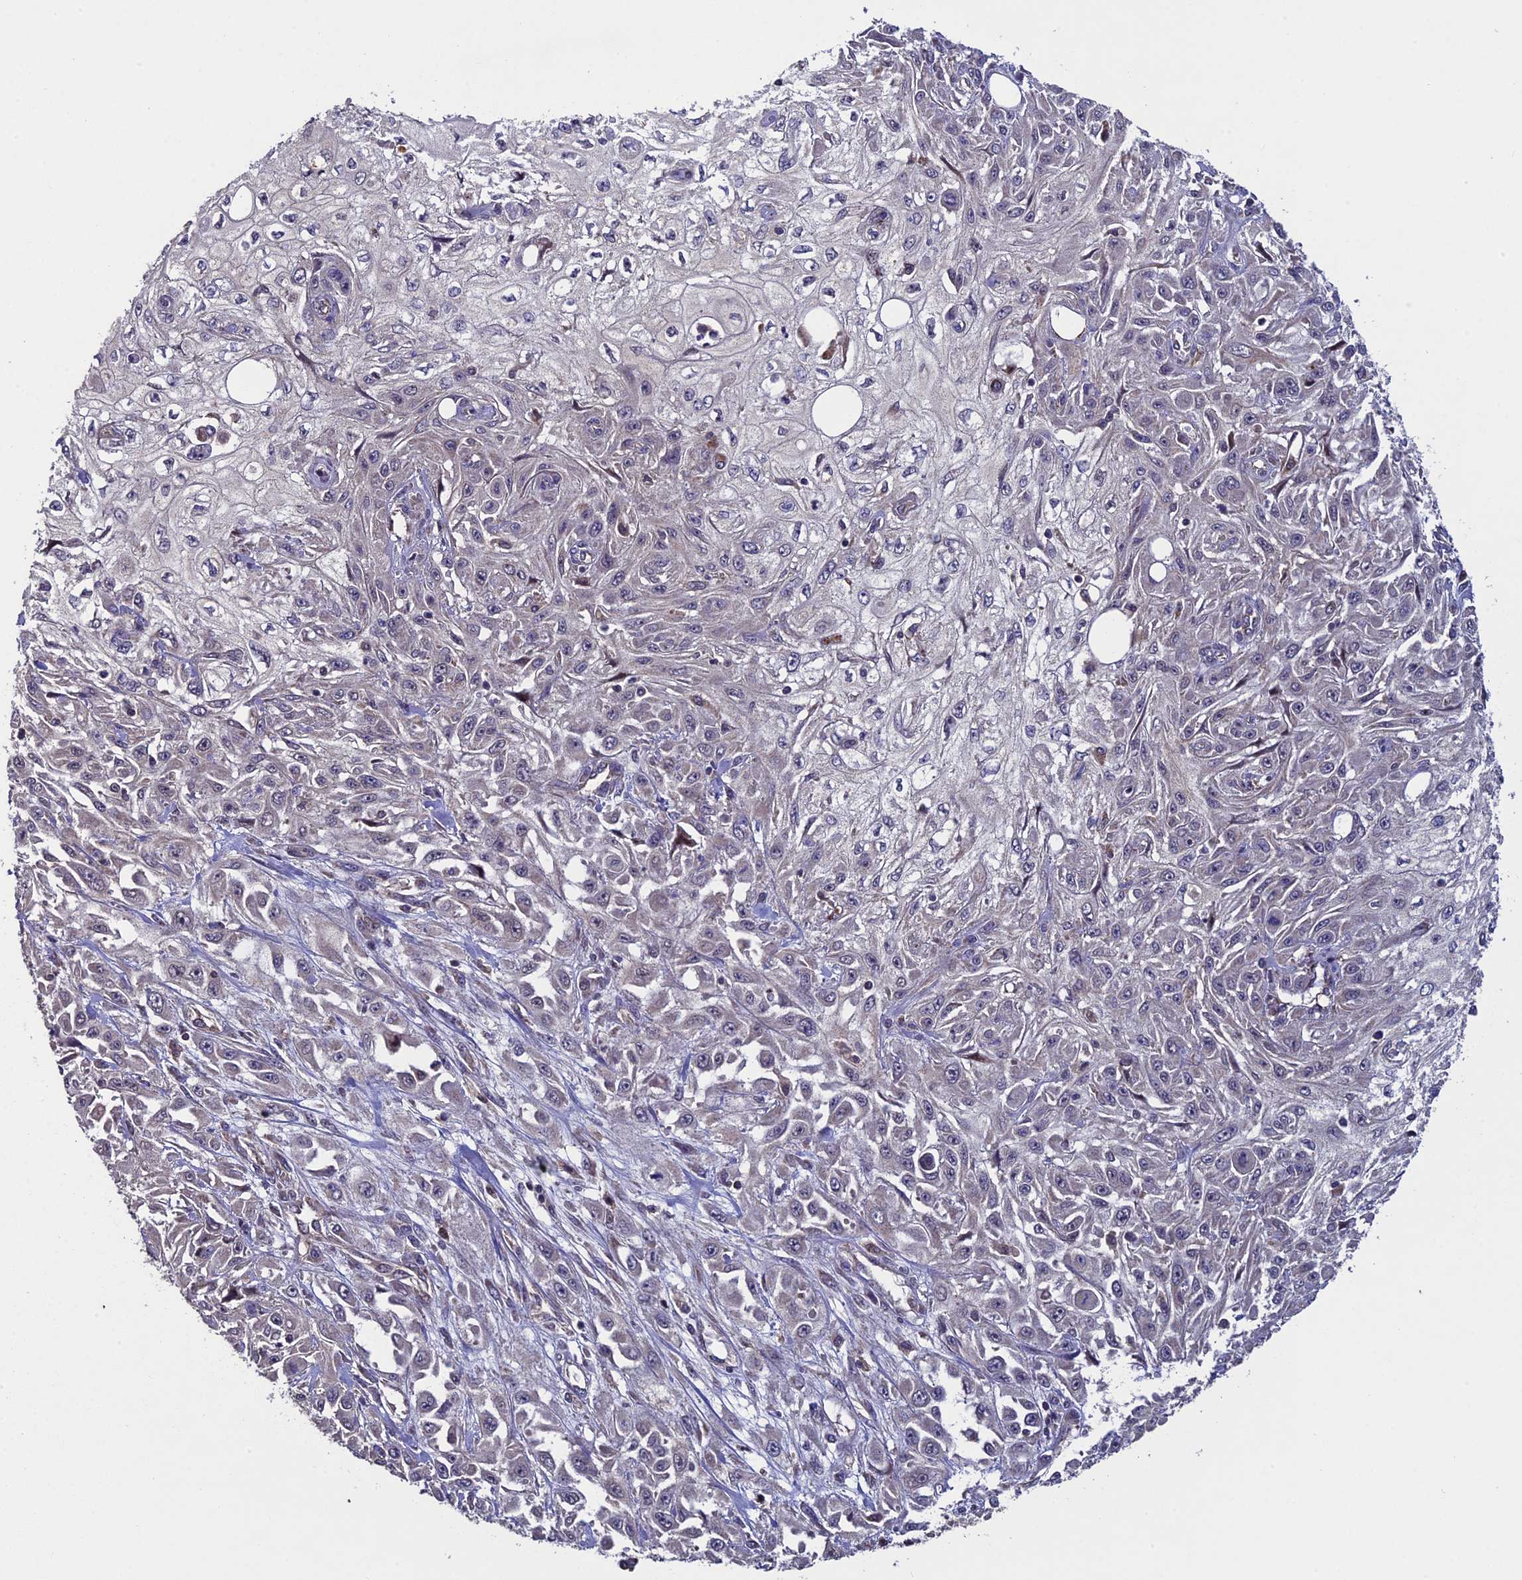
{"staining": {"intensity": "negative", "quantity": "none", "location": "none"}, "tissue": "skin cancer", "cell_type": "Tumor cells", "image_type": "cancer", "snomed": [{"axis": "morphology", "description": "Squamous cell carcinoma, NOS"}, {"axis": "morphology", "description": "Squamous cell carcinoma, metastatic, NOS"}, {"axis": "topography", "description": "Skin"}, {"axis": "topography", "description": "Lymph node"}], "caption": "This is an immunohistochemistry (IHC) histopathology image of human skin squamous cell carcinoma. There is no expression in tumor cells.", "gene": "RNF17", "patient": {"sex": "male", "age": 75}}